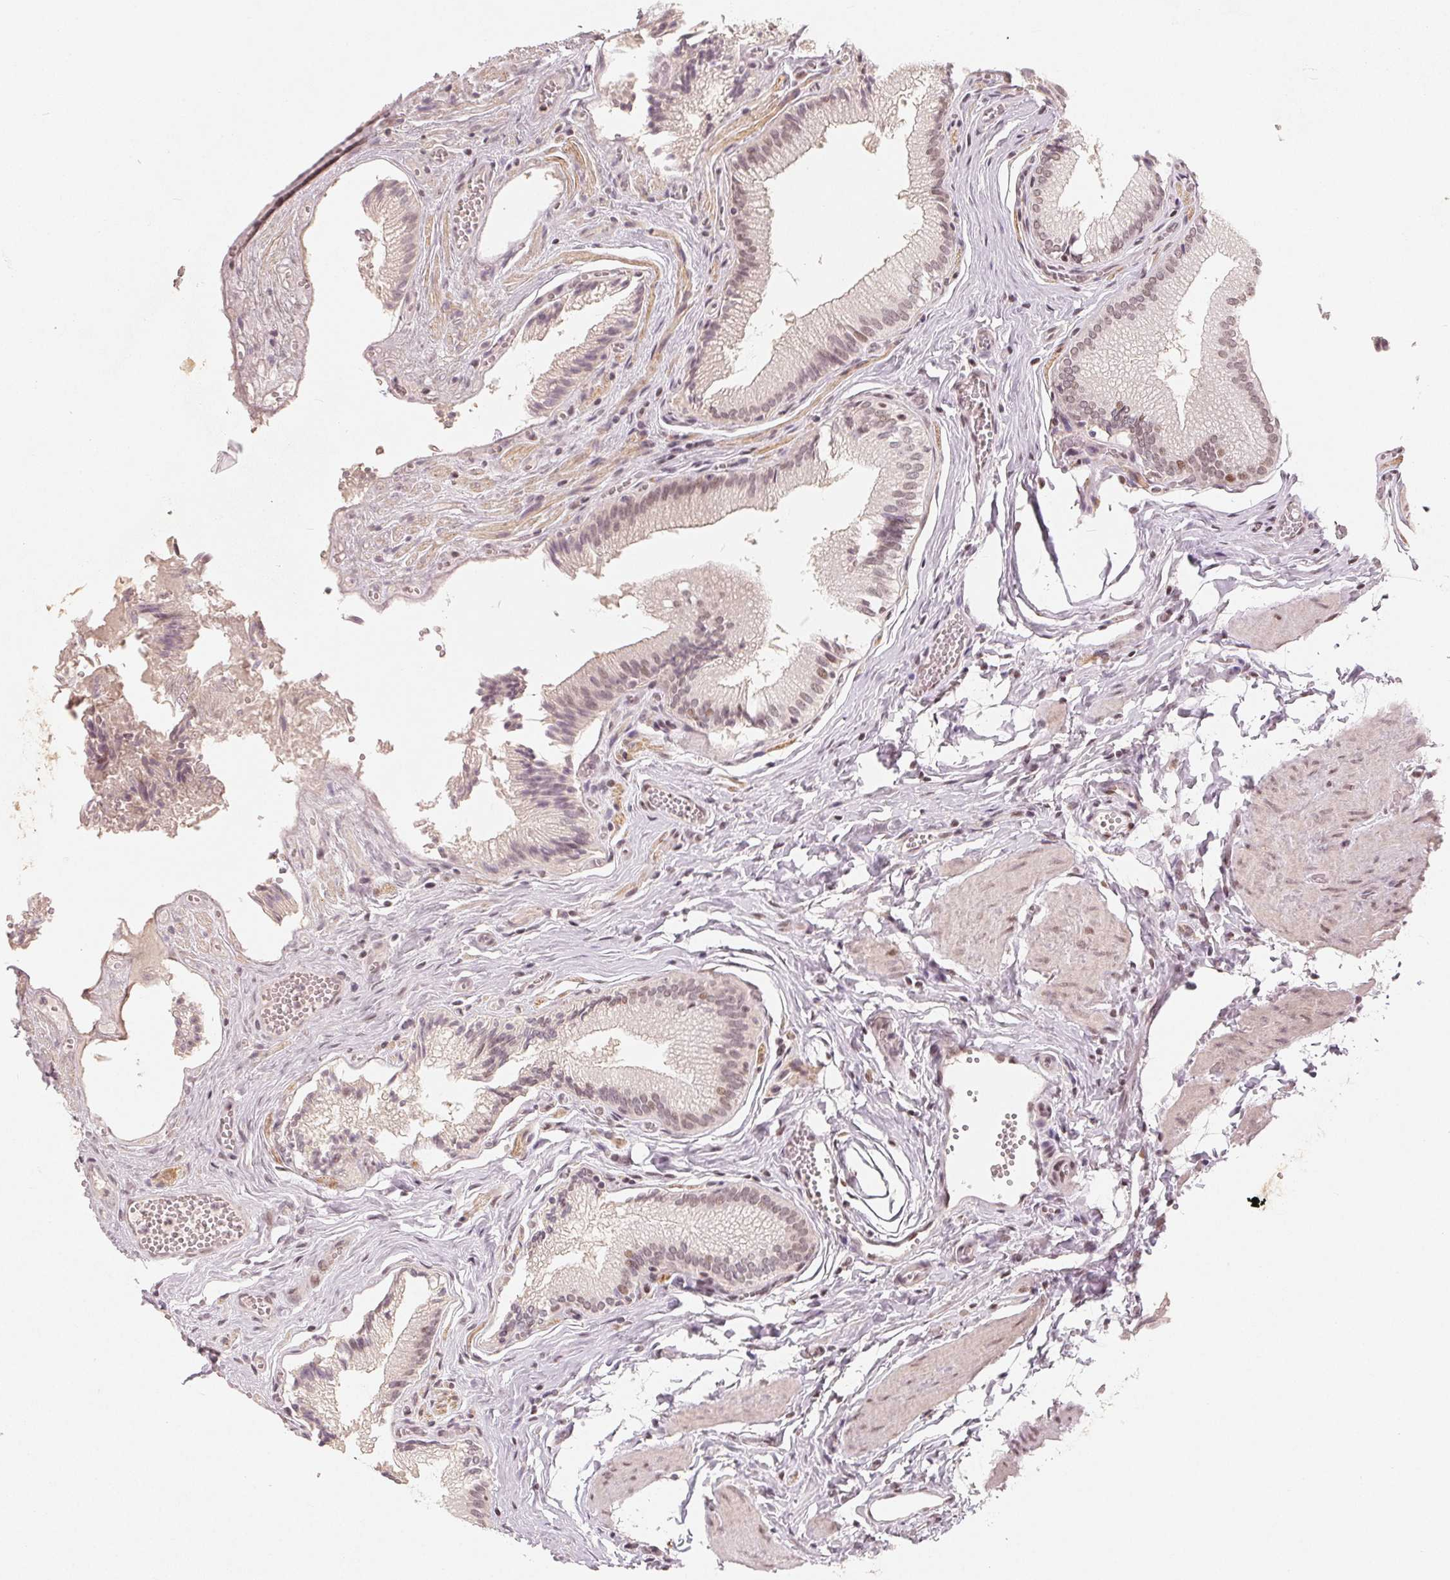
{"staining": {"intensity": "moderate", "quantity": "25%-75%", "location": "nuclear"}, "tissue": "gallbladder", "cell_type": "Glandular cells", "image_type": "normal", "snomed": [{"axis": "morphology", "description": "Normal tissue, NOS"}, {"axis": "topography", "description": "Gallbladder"}, {"axis": "topography", "description": "Peripheral nerve tissue"}], "caption": "A medium amount of moderate nuclear staining is present in approximately 25%-75% of glandular cells in normal gallbladder. Nuclei are stained in blue.", "gene": "CCDC138", "patient": {"sex": "male", "age": 17}}